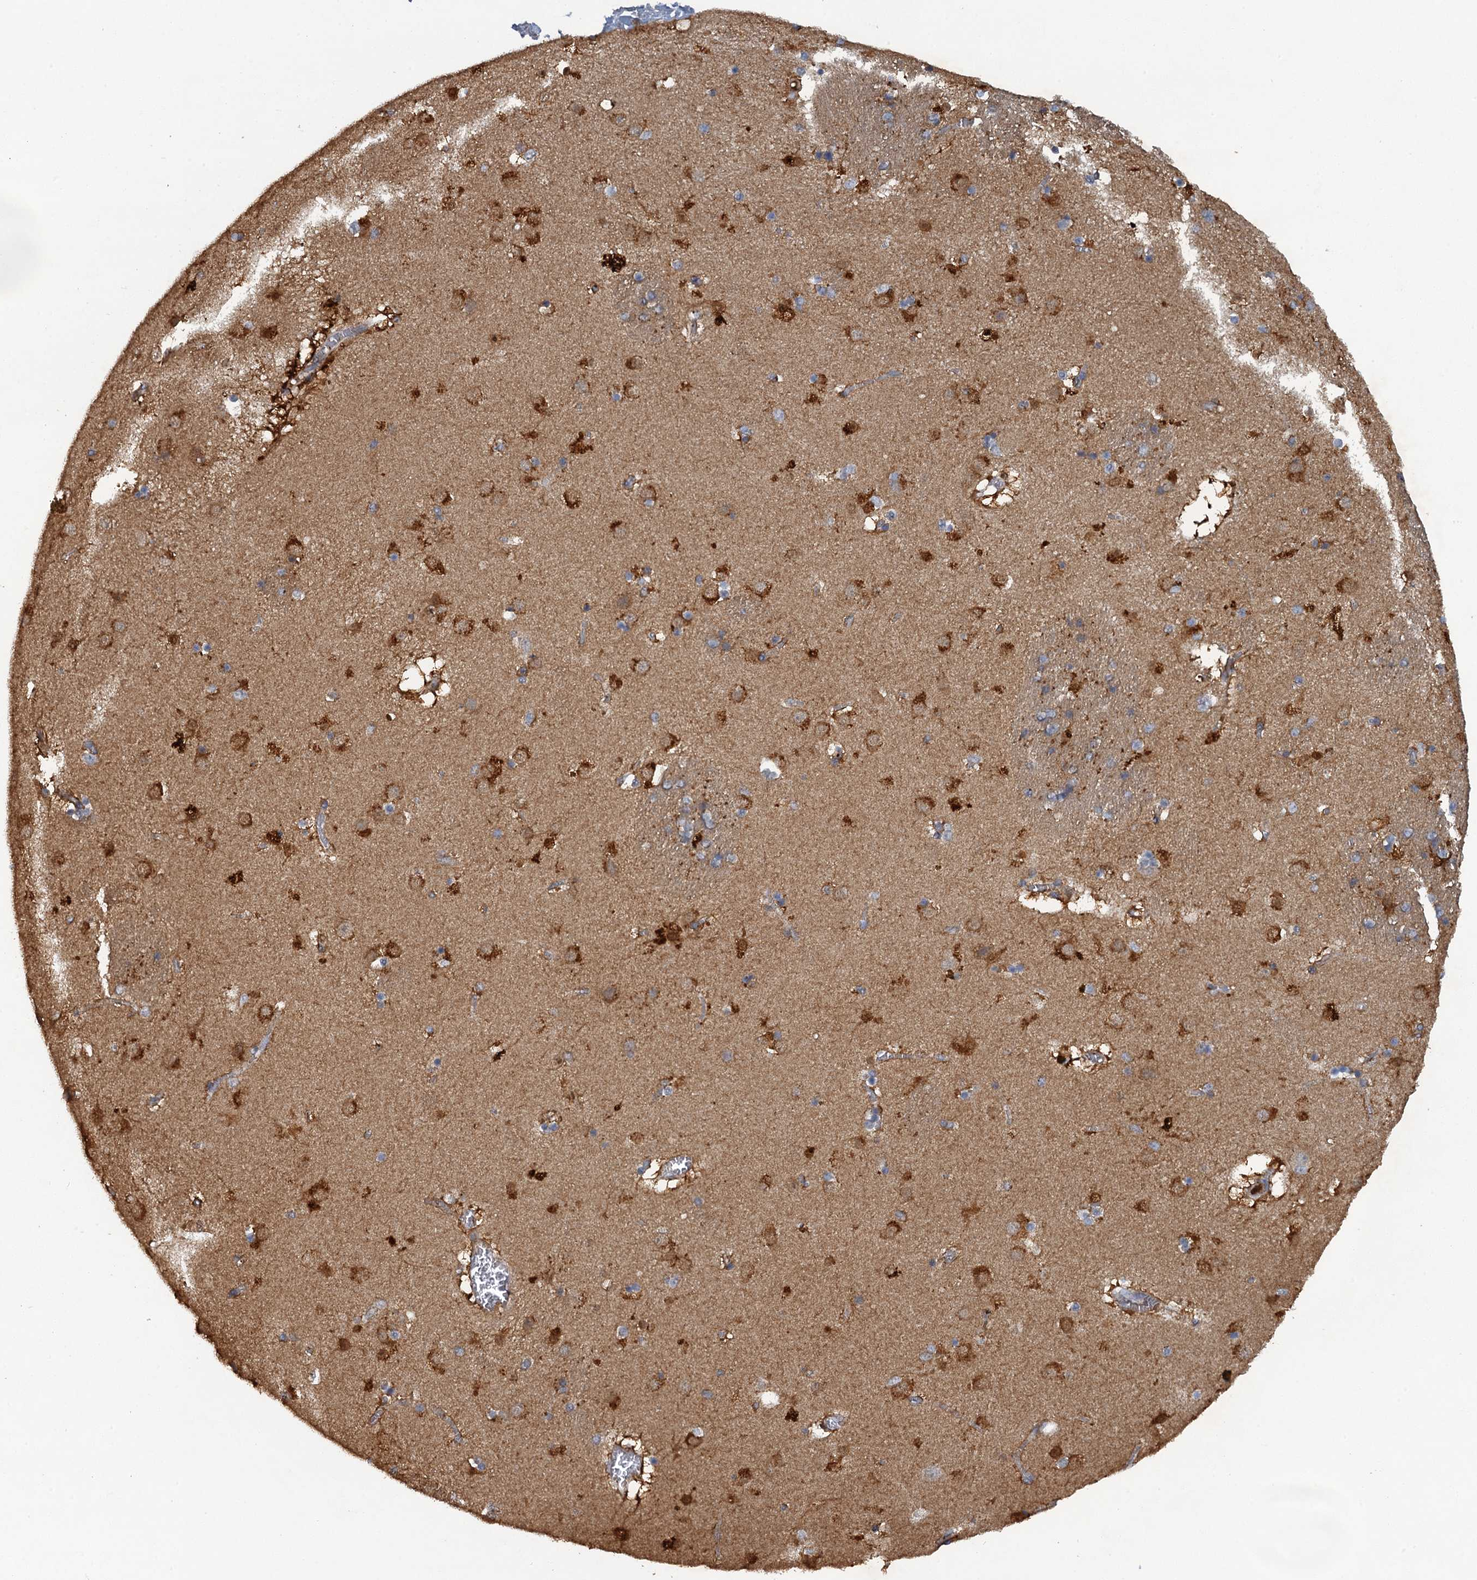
{"staining": {"intensity": "weak", "quantity": "<25%", "location": "cytoplasmic/membranous"}, "tissue": "caudate", "cell_type": "Glial cells", "image_type": "normal", "snomed": [{"axis": "morphology", "description": "Normal tissue, NOS"}, {"axis": "topography", "description": "Lateral ventricle wall"}], "caption": "Caudate was stained to show a protein in brown. There is no significant positivity in glial cells.", "gene": "HAPLN3", "patient": {"sex": "male", "age": 70}}